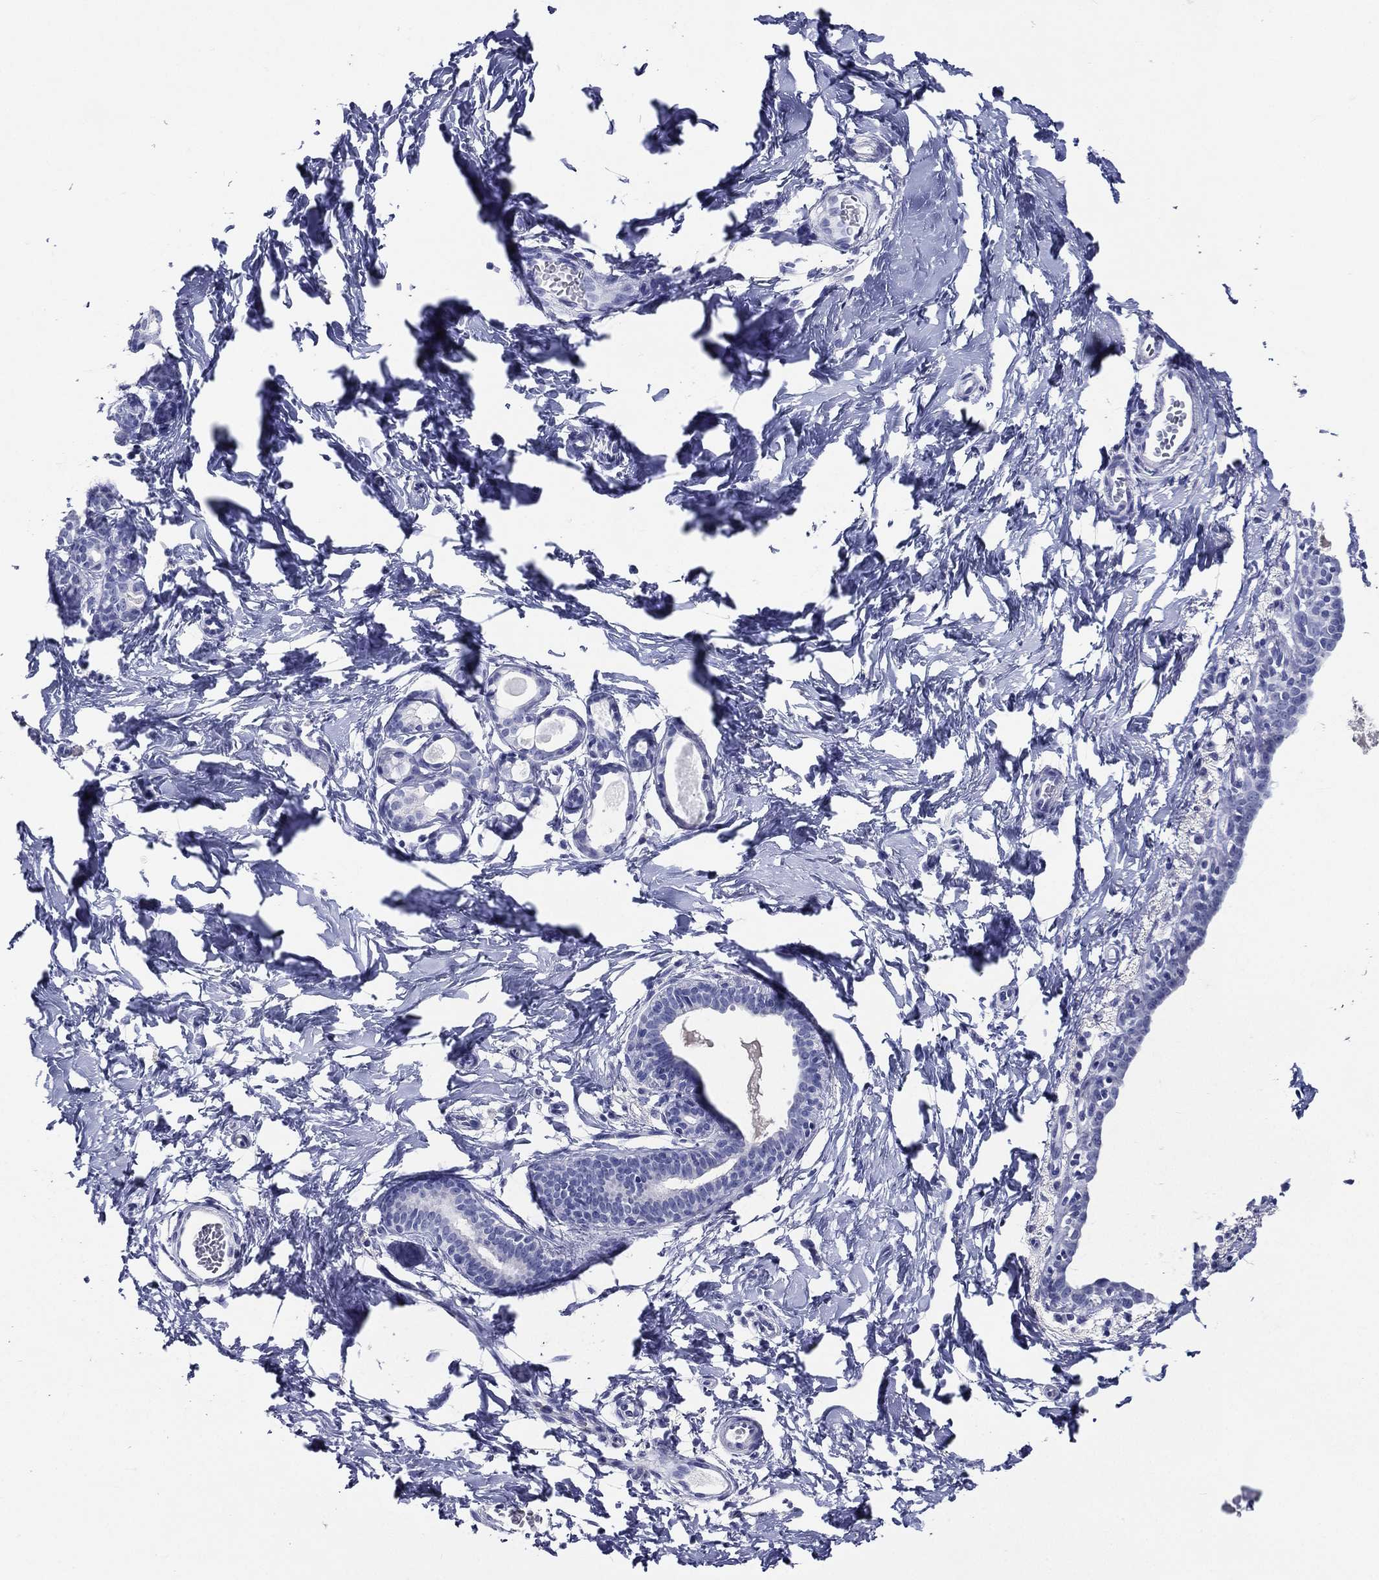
{"staining": {"intensity": "negative", "quantity": "none", "location": "none"}, "tissue": "breast", "cell_type": "Adipocytes", "image_type": "normal", "snomed": [{"axis": "morphology", "description": "Normal tissue, NOS"}, {"axis": "topography", "description": "Breast"}], "caption": "Immunohistochemistry image of normal breast: breast stained with DAB exhibits no significant protein expression in adipocytes.", "gene": "ACE2", "patient": {"sex": "female", "age": 37}}